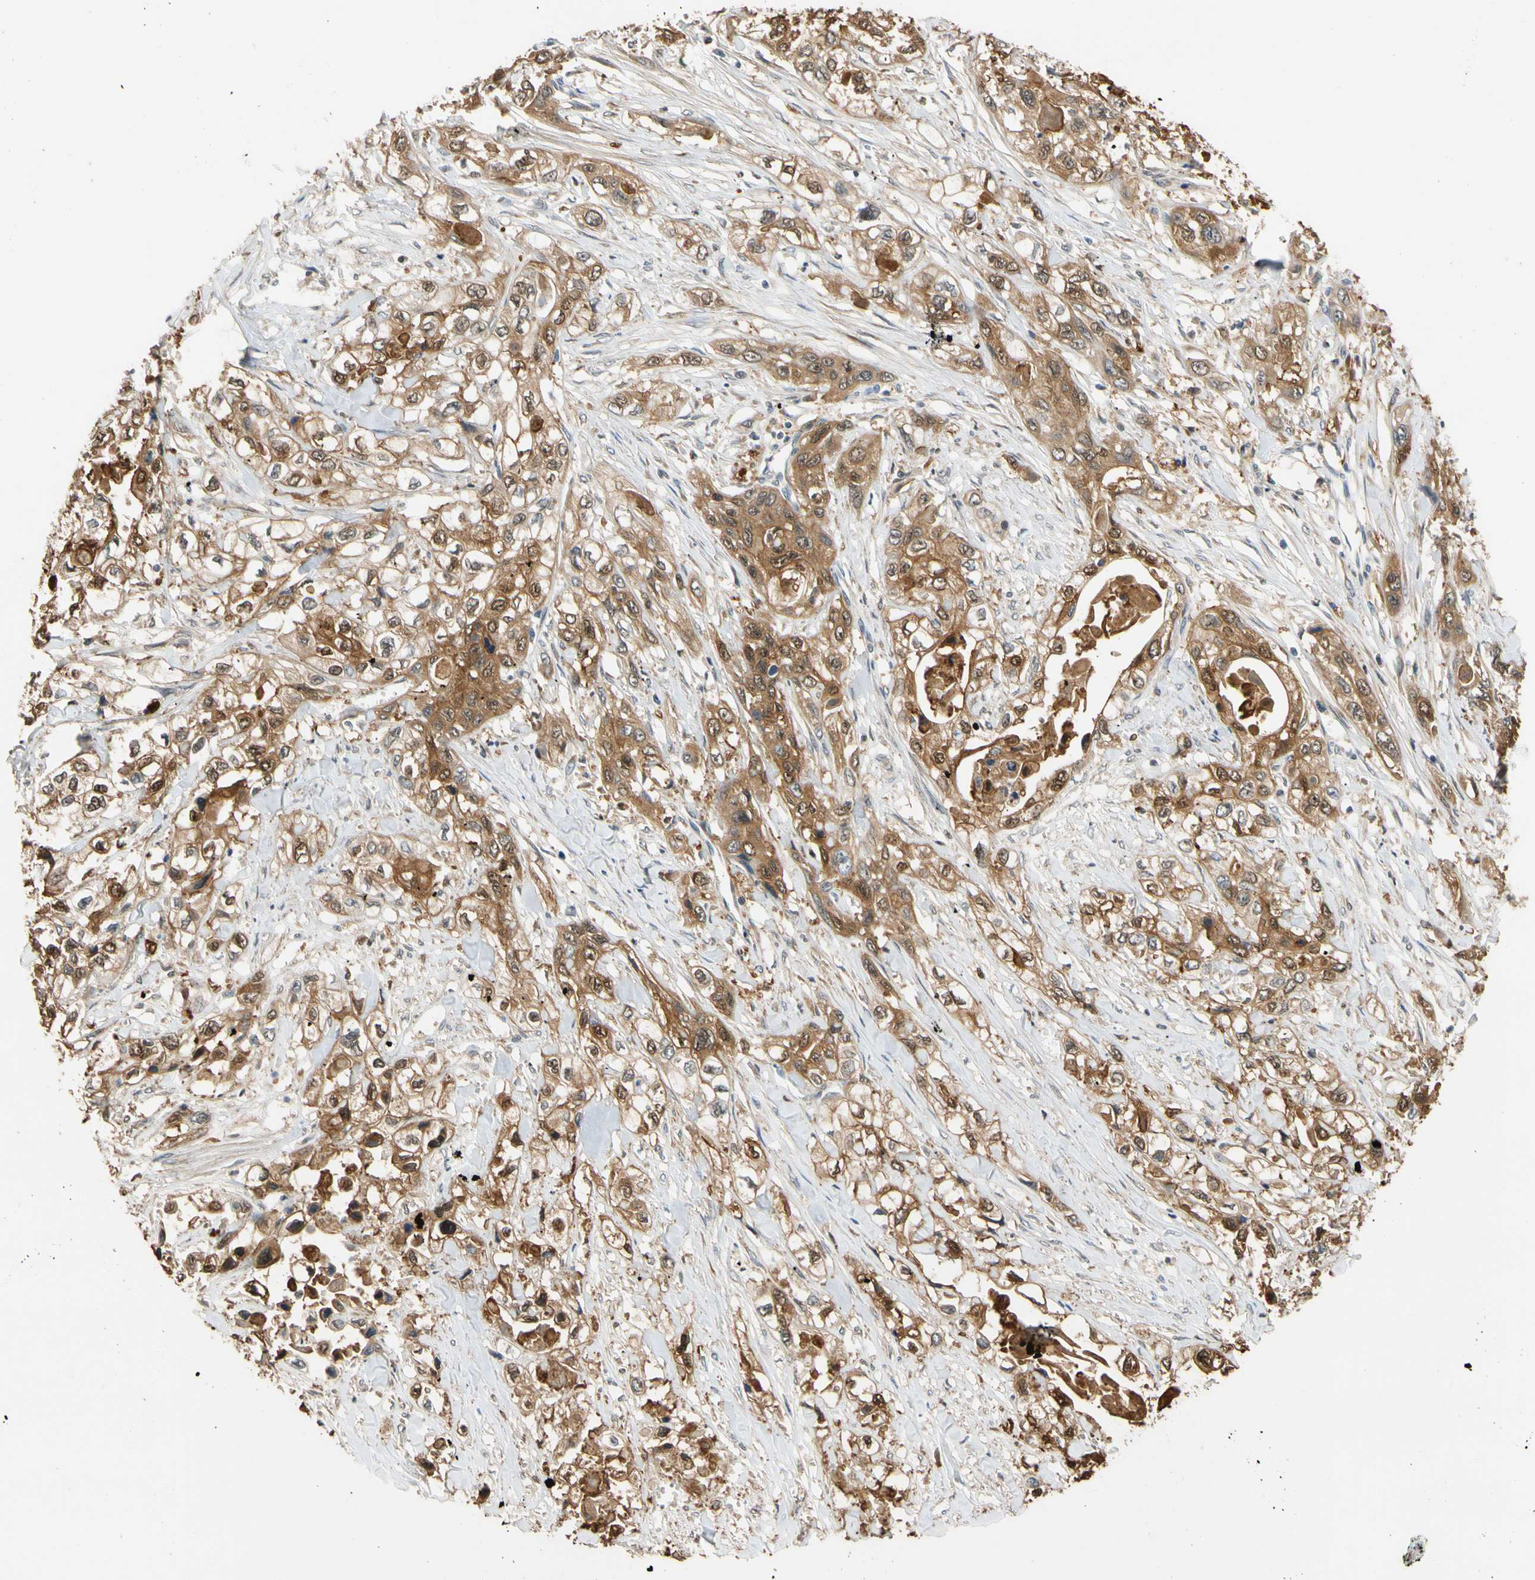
{"staining": {"intensity": "moderate", "quantity": ">75%", "location": "cytoplasmic/membranous"}, "tissue": "pancreatic cancer", "cell_type": "Tumor cells", "image_type": "cancer", "snomed": [{"axis": "morphology", "description": "Adenocarcinoma, NOS"}, {"axis": "topography", "description": "Pancreas"}], "caption": "Moderate cytoplasmic/membranous protein staining is identified in approximately >75% of tumor cells in pancreatic cancer.", "gene": "GPSM2", "patient": {"sex": "female", "age": 70}}